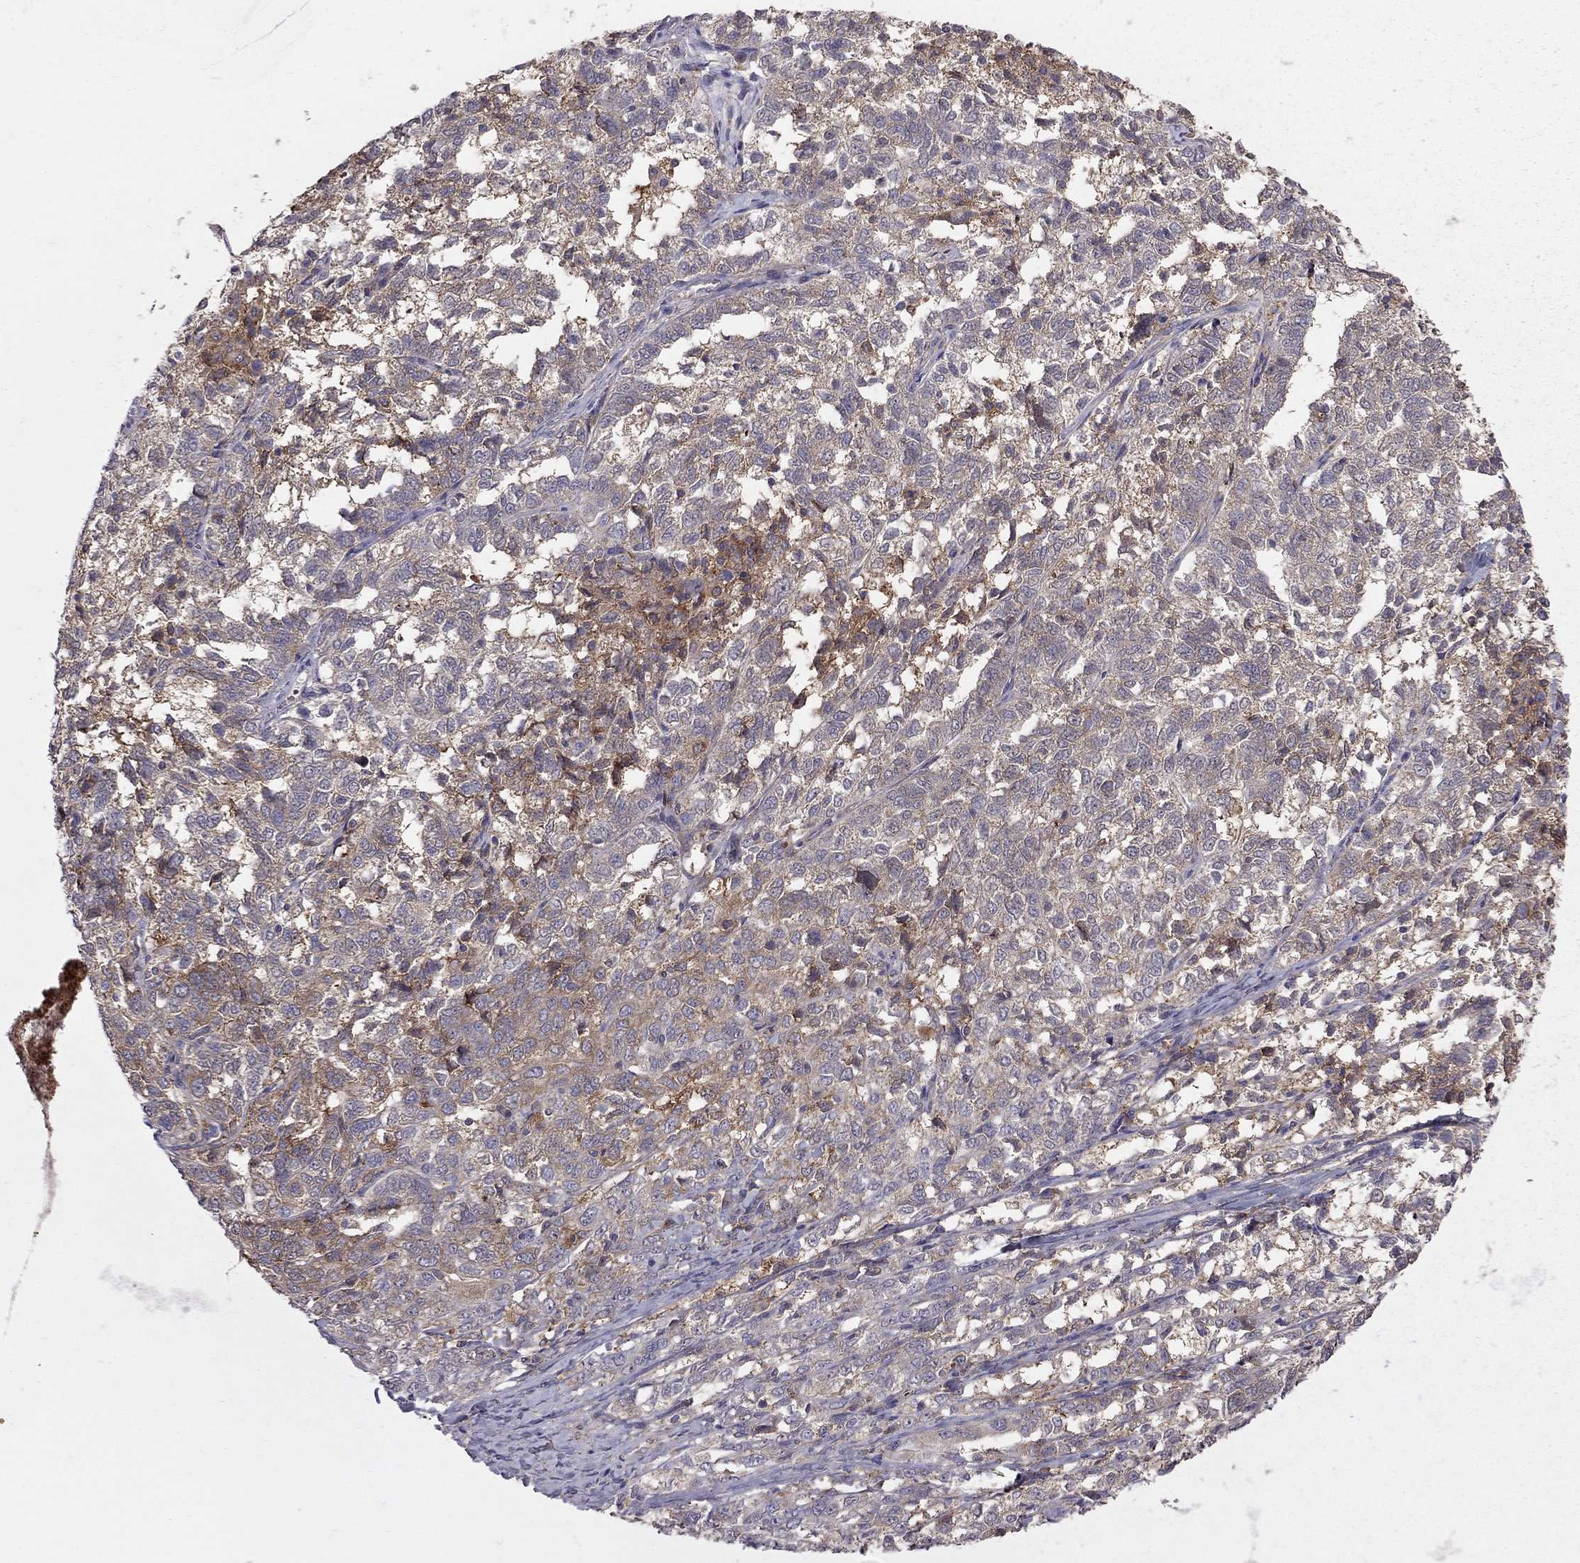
{"staining": {"intensity": "moderate", "quantity": "25%-75%", "location": "cytoplasmic/membranous"}, "tissue": "ovarian cancer", "cell_type": "Tumor cells", "image_type": "cancer", "snomed": [{"axis": "morphology", "description": "Cystadenocarcinoma, serous, NOS"}, {"axis": "topography", "description": "Ovary"}], "caption": "Tumor cells reveal medium levels of moderate cytoplasmic/membranous positivity in approximately 25%-75% of cells in ovarian cancer.", "gene": "EIF4E3", "patient": {"sex": "female", "age": 71}}